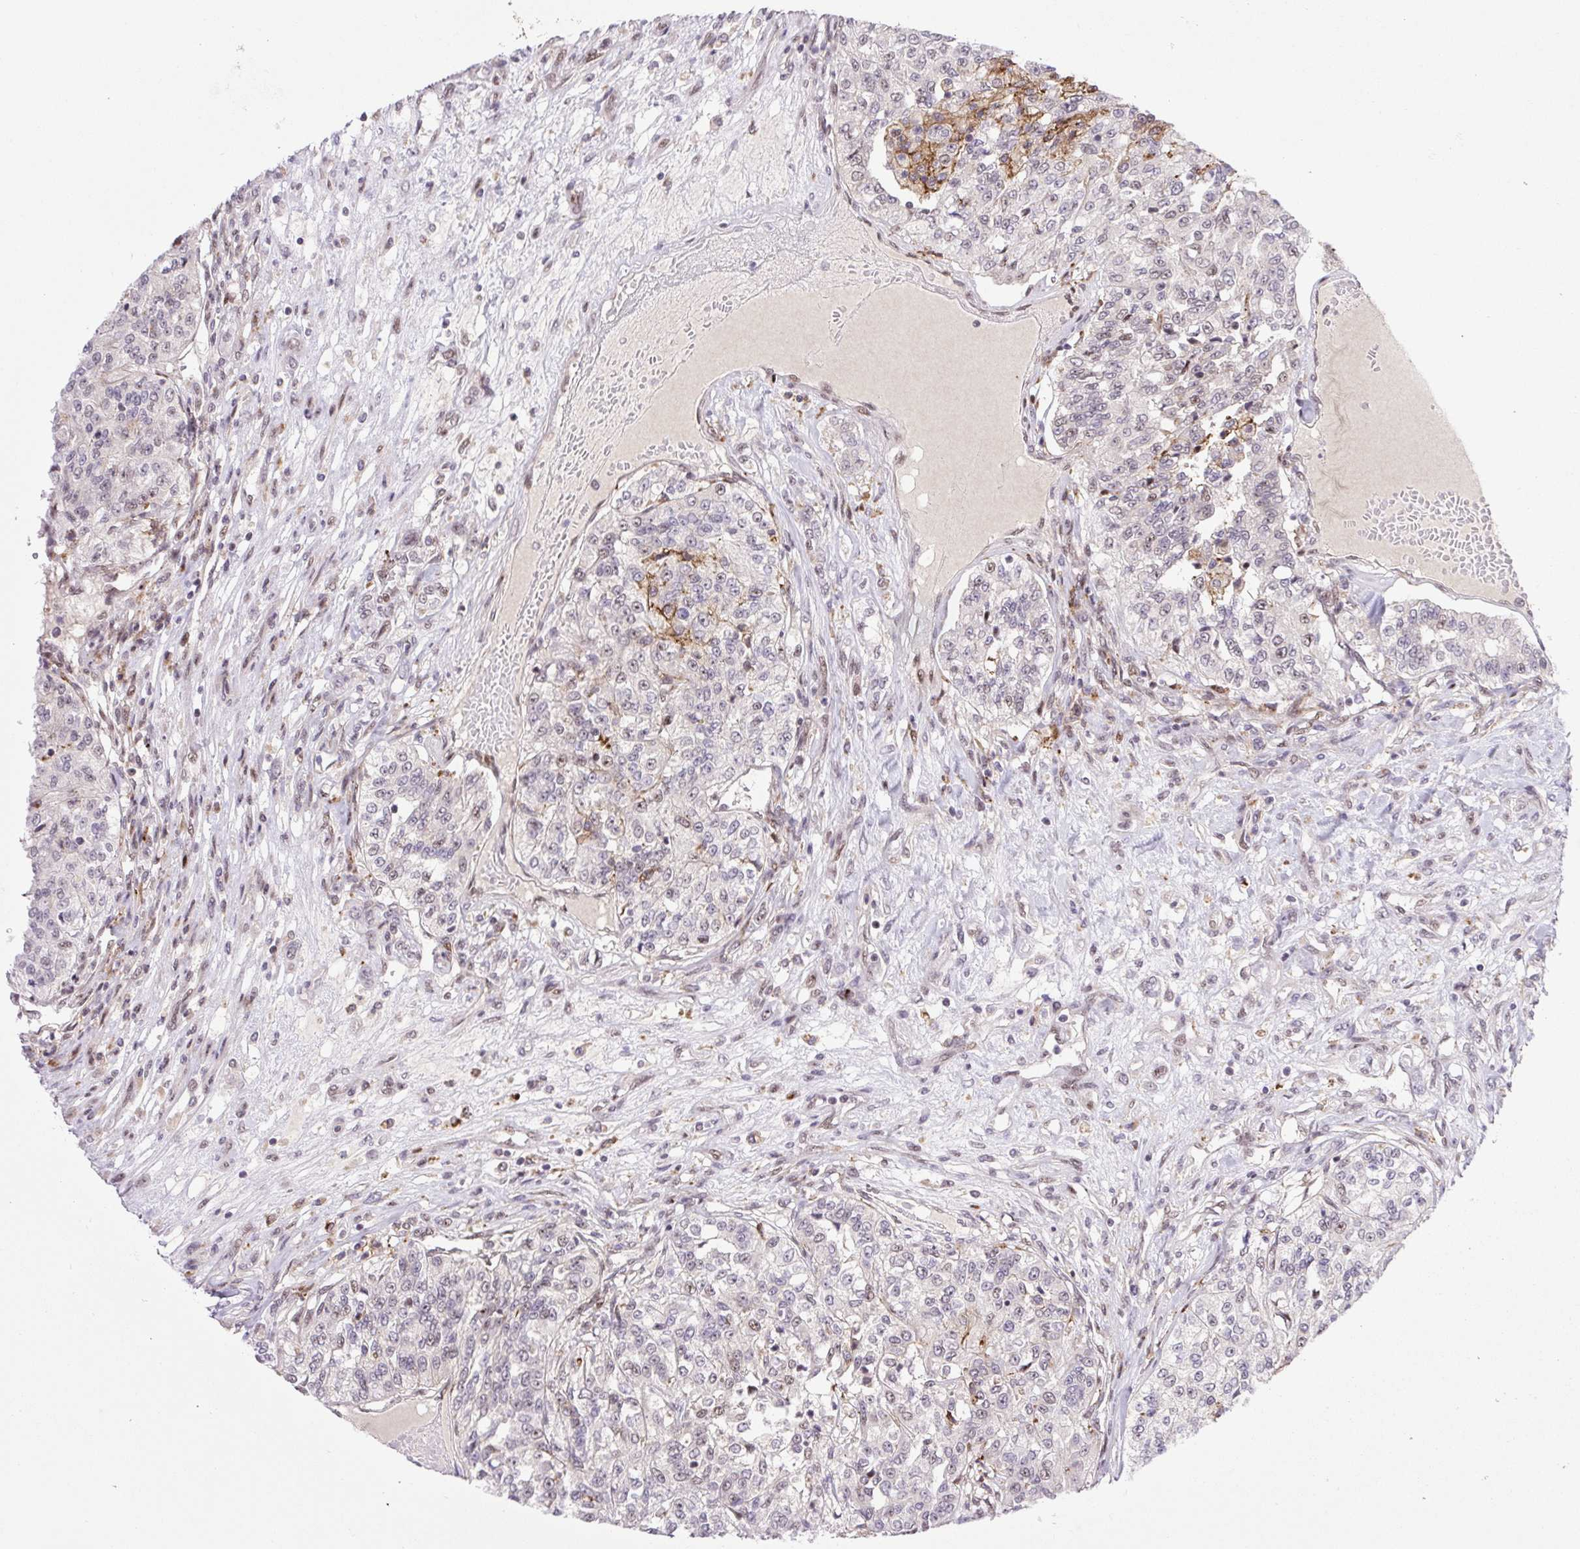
{"staining": {"intensity": "negative", "quantity": "none", "location": "none"}, "tissue": "renal cancer", "cell_type": "Tumor cells", "image_type": "cancer", "snomed": [{"axis": "morphology", "description": "Adenocarcinoma, NOS"}, {"axis": "topography", "description": "Kidney"}], "caption": "High magnification brightfield microscopy of renal cancer (adenocarcinoma) stained with DAB (brown) and counterstained with hematoxylin (blue): tumor cells show no significant positivity.", "gene": "ERG", "patient": {"sex": "female", "age": 63}}